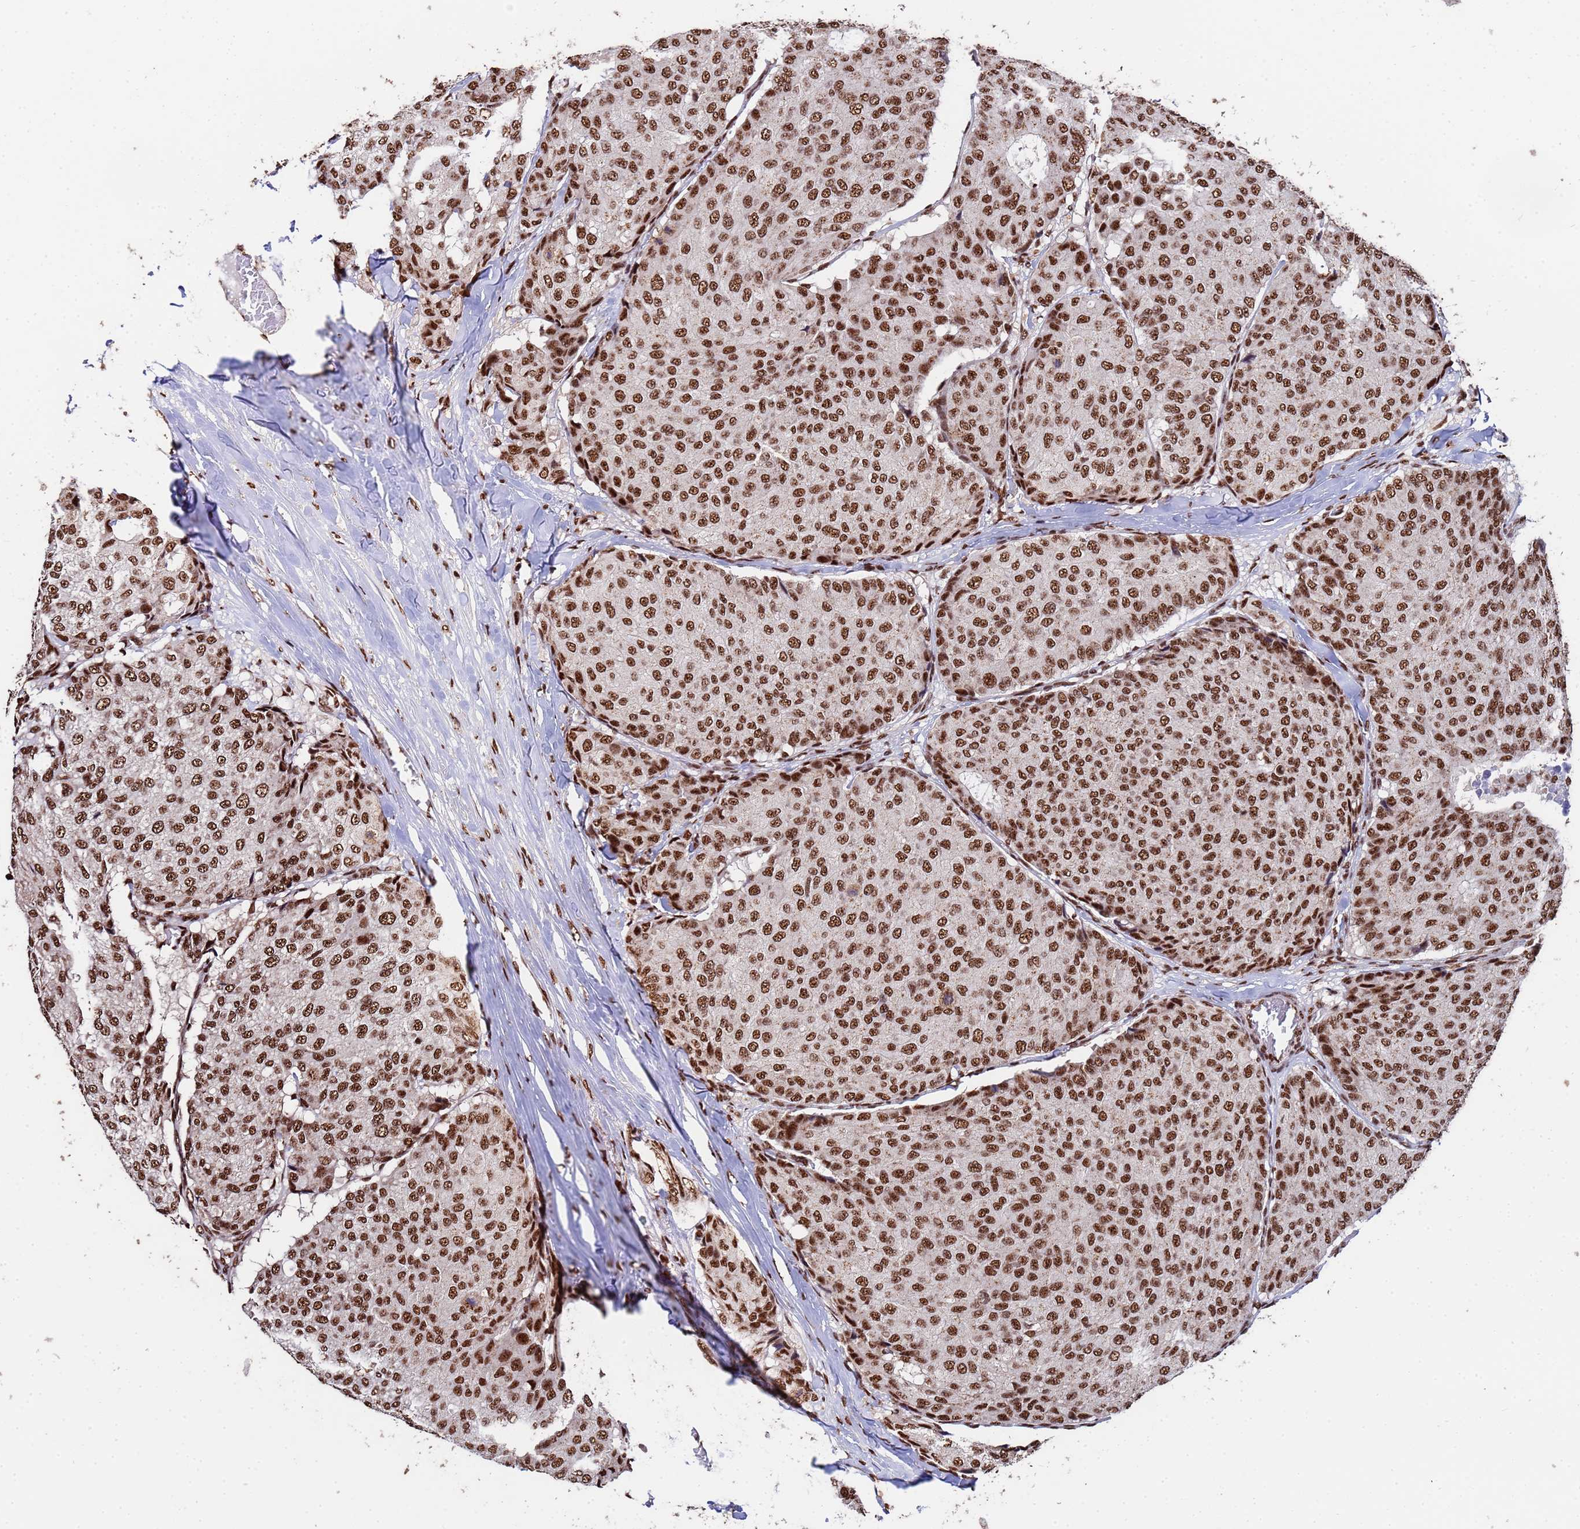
{"staining": {"intensity": "strong", "quantity": ">75%", "location": "nuclear"}, "tissue": "breast cancer", "cell_type": "Tumor cells", "image_type": "cancer", "snomed": [{"axis": "morphology", "description": "Duct carcinoma"}, {"axis": "topography", "description": "Breast"}], "caption": "An immunohistochemistry (IHC) photomicrograph of tumor tissue is shown. Protein staining in brown highlights strong nuclear positivity in breast cancer (intraductal carcinoma) within tumor cells.", "gene": "SF3B2", "patient": {"sex": "female", "age": 75}}